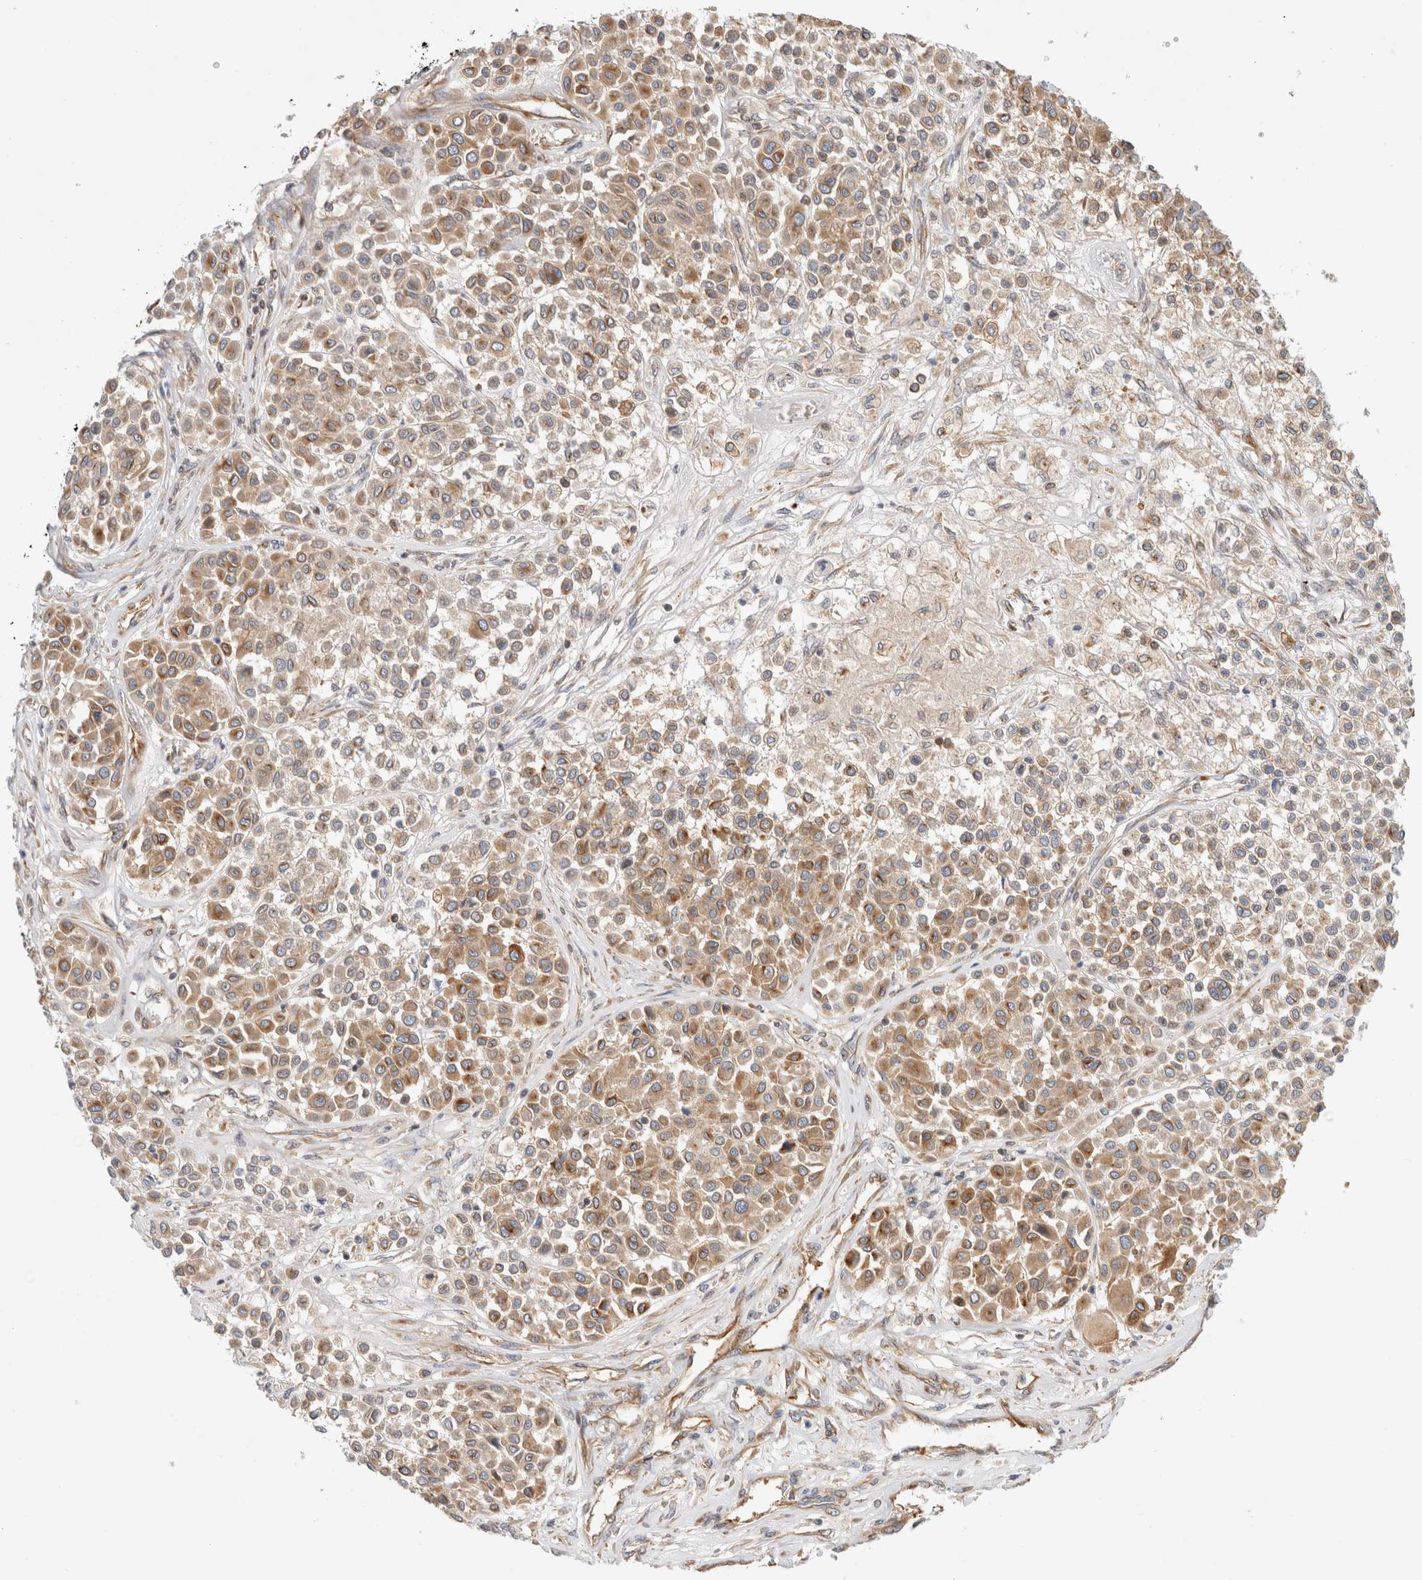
{"staining": {"intensity": "moderate", "quantity": ">75%", "location": "cytoplasmic/membranous"}, "tissue": "melanoma", "cell_type": "Tumor cells", "image_type": "cancer", "snomed": [{"axis": "morphology", "description": "Malignant melanoma, Metastatic site"}, {"axis": "topography", "description": "Soft tissue"}], "caption": "A photomicrograph of human melanoma stained for a protein shows moderate cytoplasmic/membranous brown staining in tumor cells. Immunohistochemistry (ihc) stains the protein in brown and the nuclei are stained blue.", "gene": "GPR150", "patient": {"sex": "male", "age": 41}}